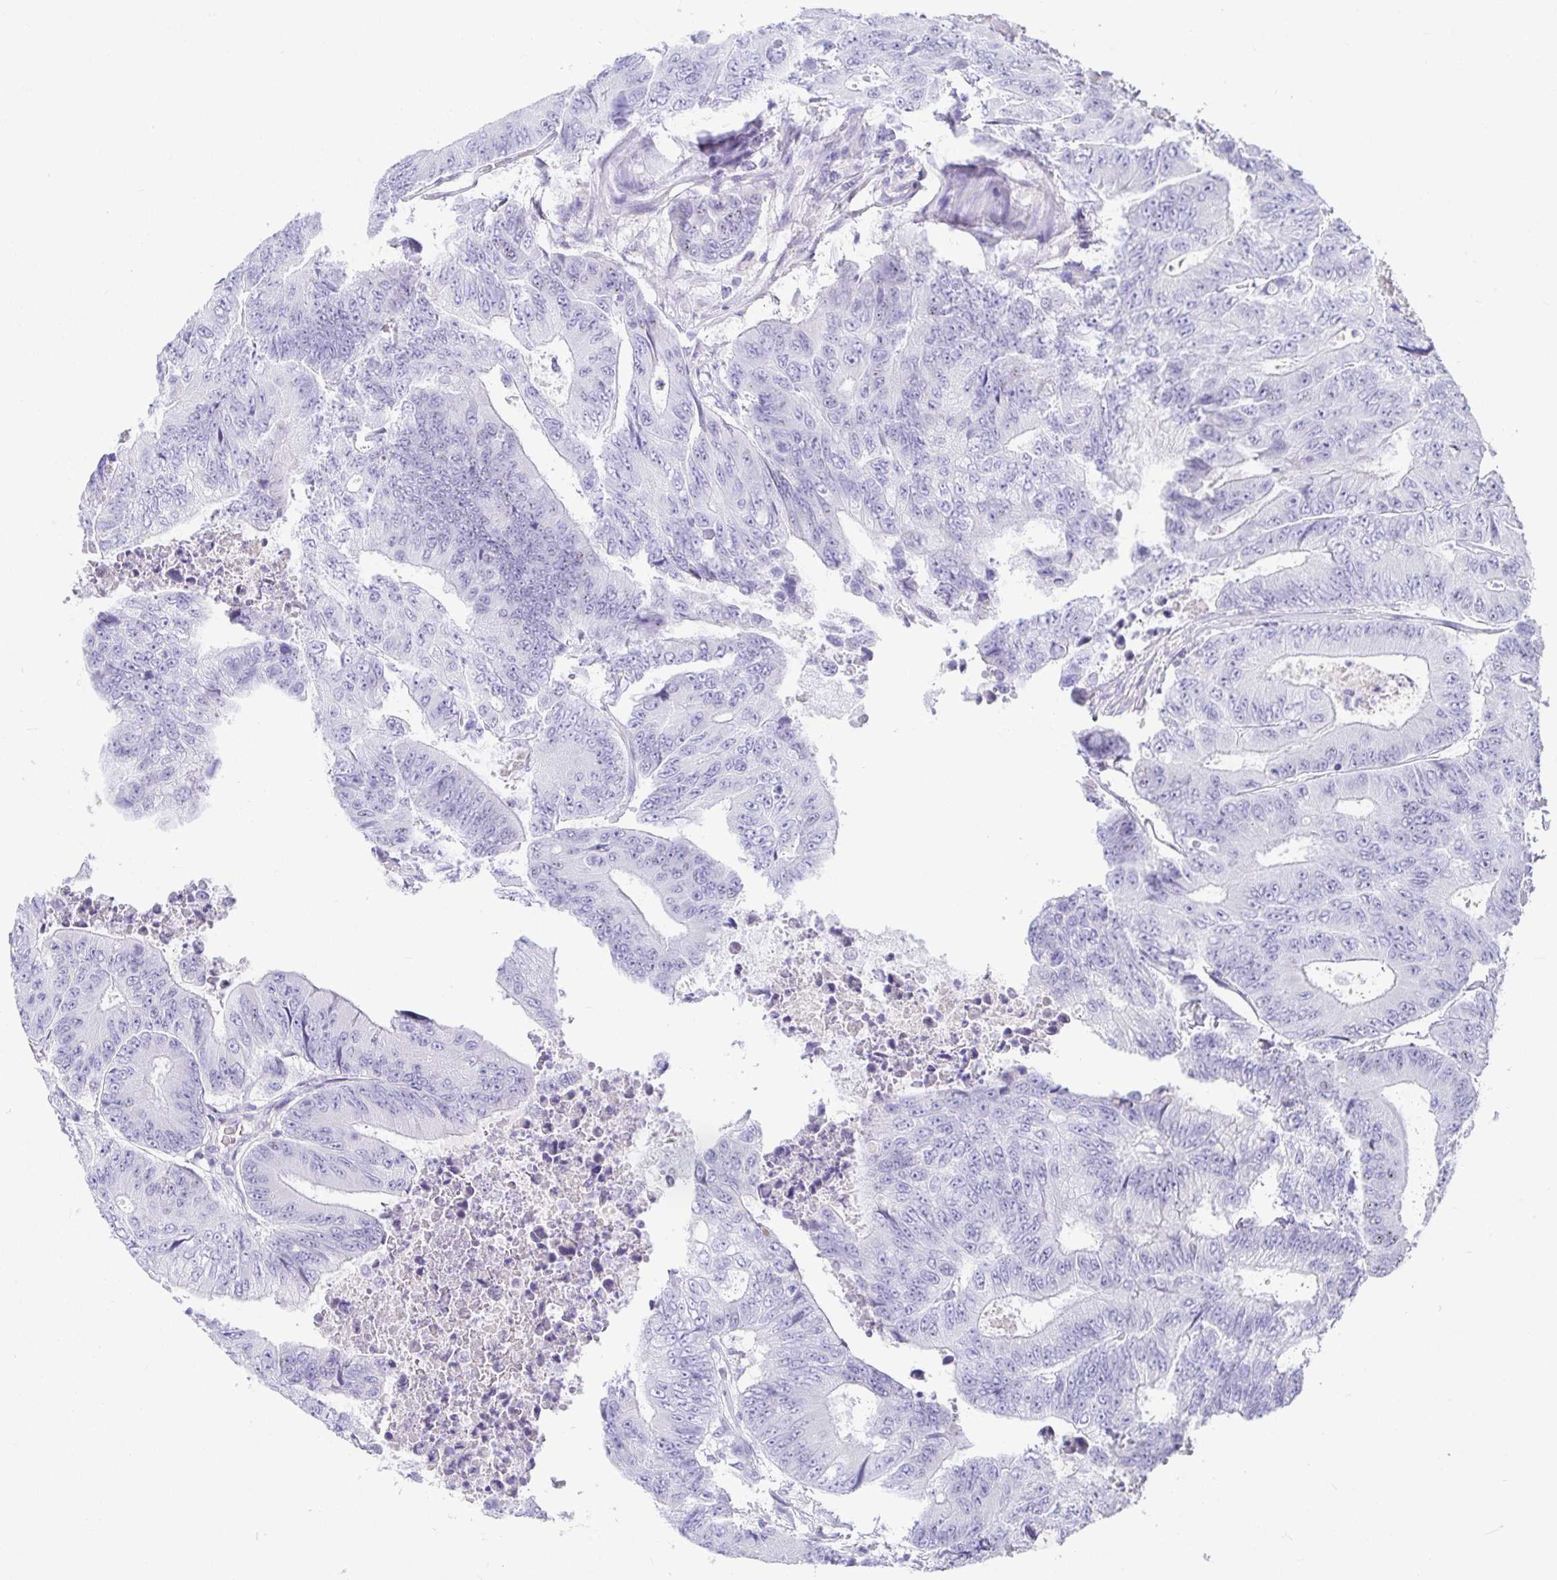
{"staining": {"intensity": "negative", "quantity": "none", "location": "none"}, "tissue": "colorectal cancer", "cell_type": "Tumor cells", "image_type": "cancer", "snomed": [{"axis": "morphology", "description": "Adenocarcinoma, NOS"}, {"axis": "topography", "description": "Colon"}], "caption": "The image demonstrates no staining of tumor cells in colorectal cancer (adenocarcinoma).", "gene": "TMEM241", "patient": {"sex": "female", "age": 48}}